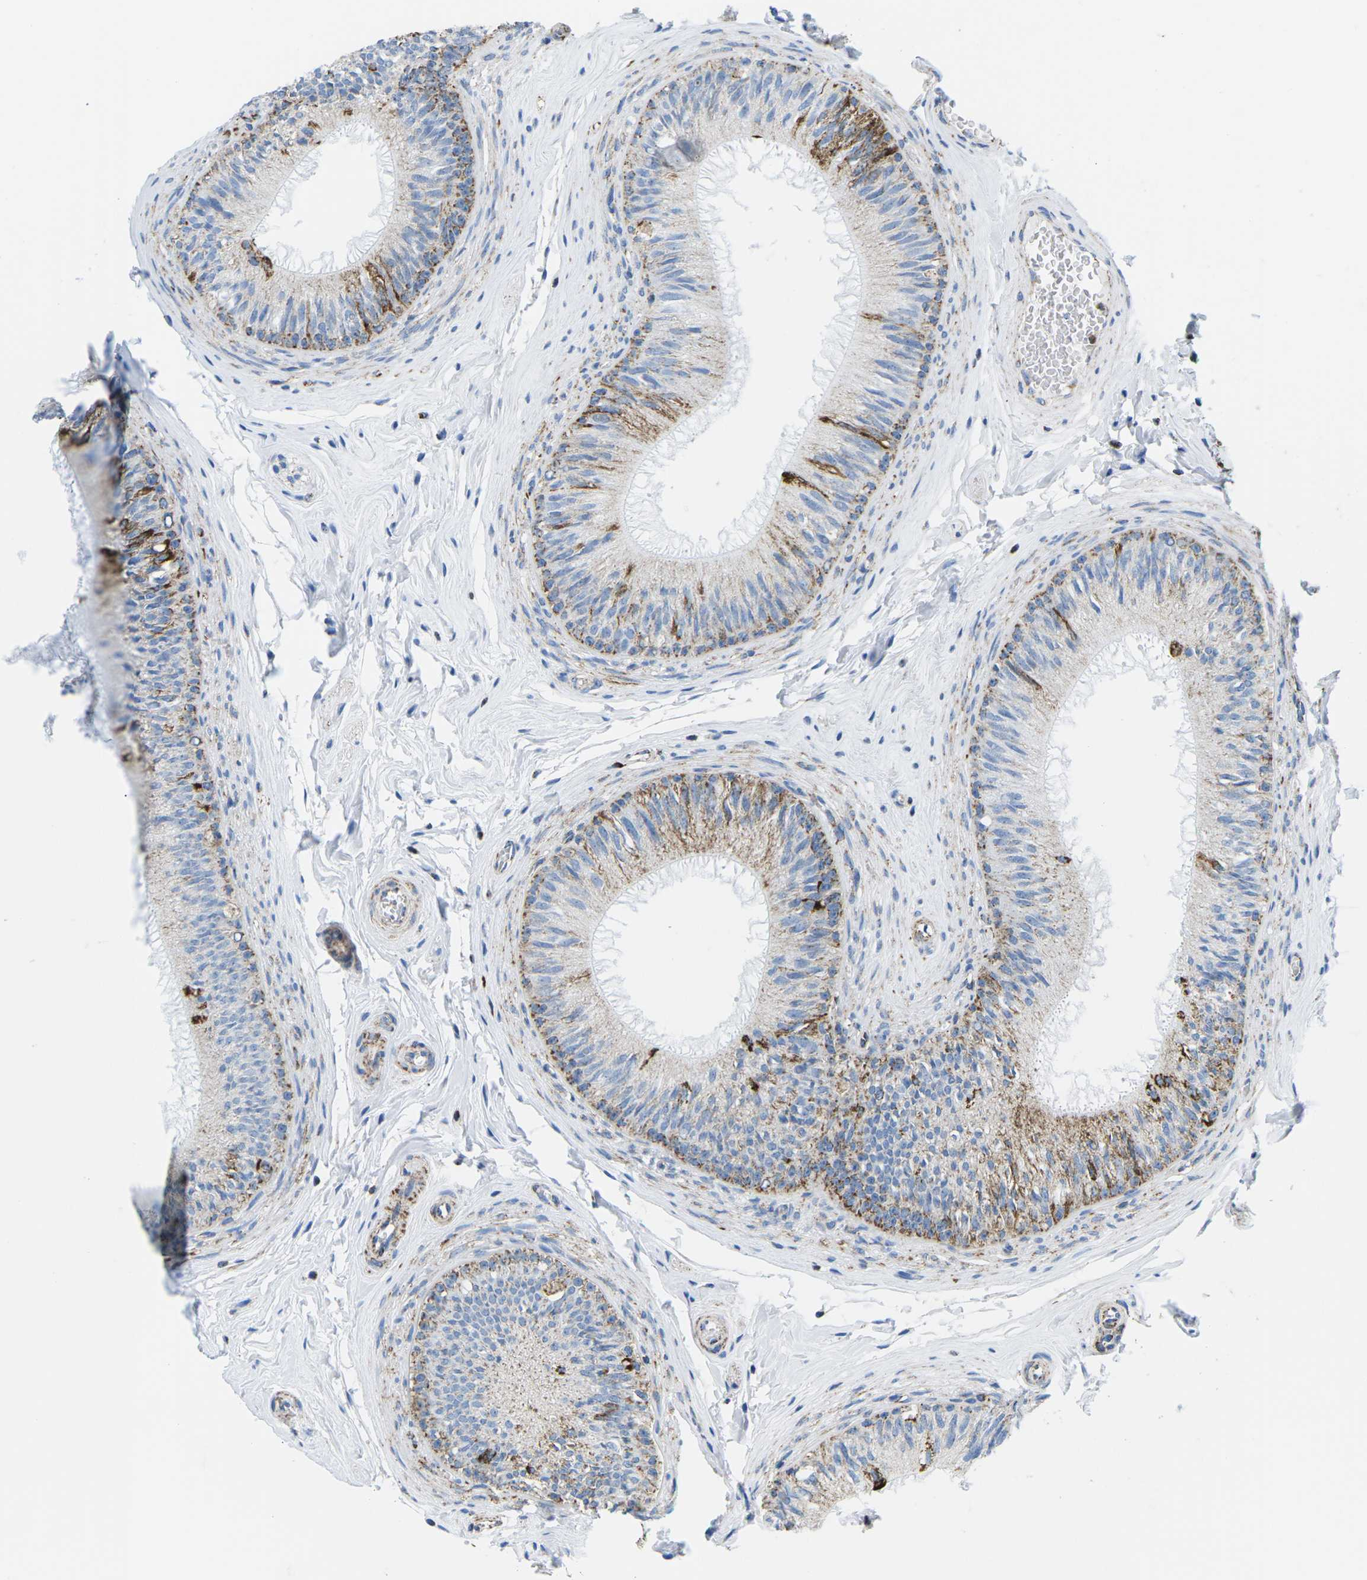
{"staining": {"intensity": "moderate", "quantity": "25%-75%", "location": "cytoplasmic/membranous"}, "tissue": "epididymis", "cell_type": "Glandular cells", "image_type": "normal", "snomed": [{"axis": "morphology", "description": "Normal tissue, NOS"}, {"axis": "topography", "description": "Testis"}, {"axis": "topography", "description": "Epididymis"}], "caption": "Epididymis stained with DAB IHC exhibits medium levels of moderate cytoplasmic/membranous expression in about 25%-75% of glandular cells.", "gene": "COX6C", "patient": {"sex": "male", "age": 36}}